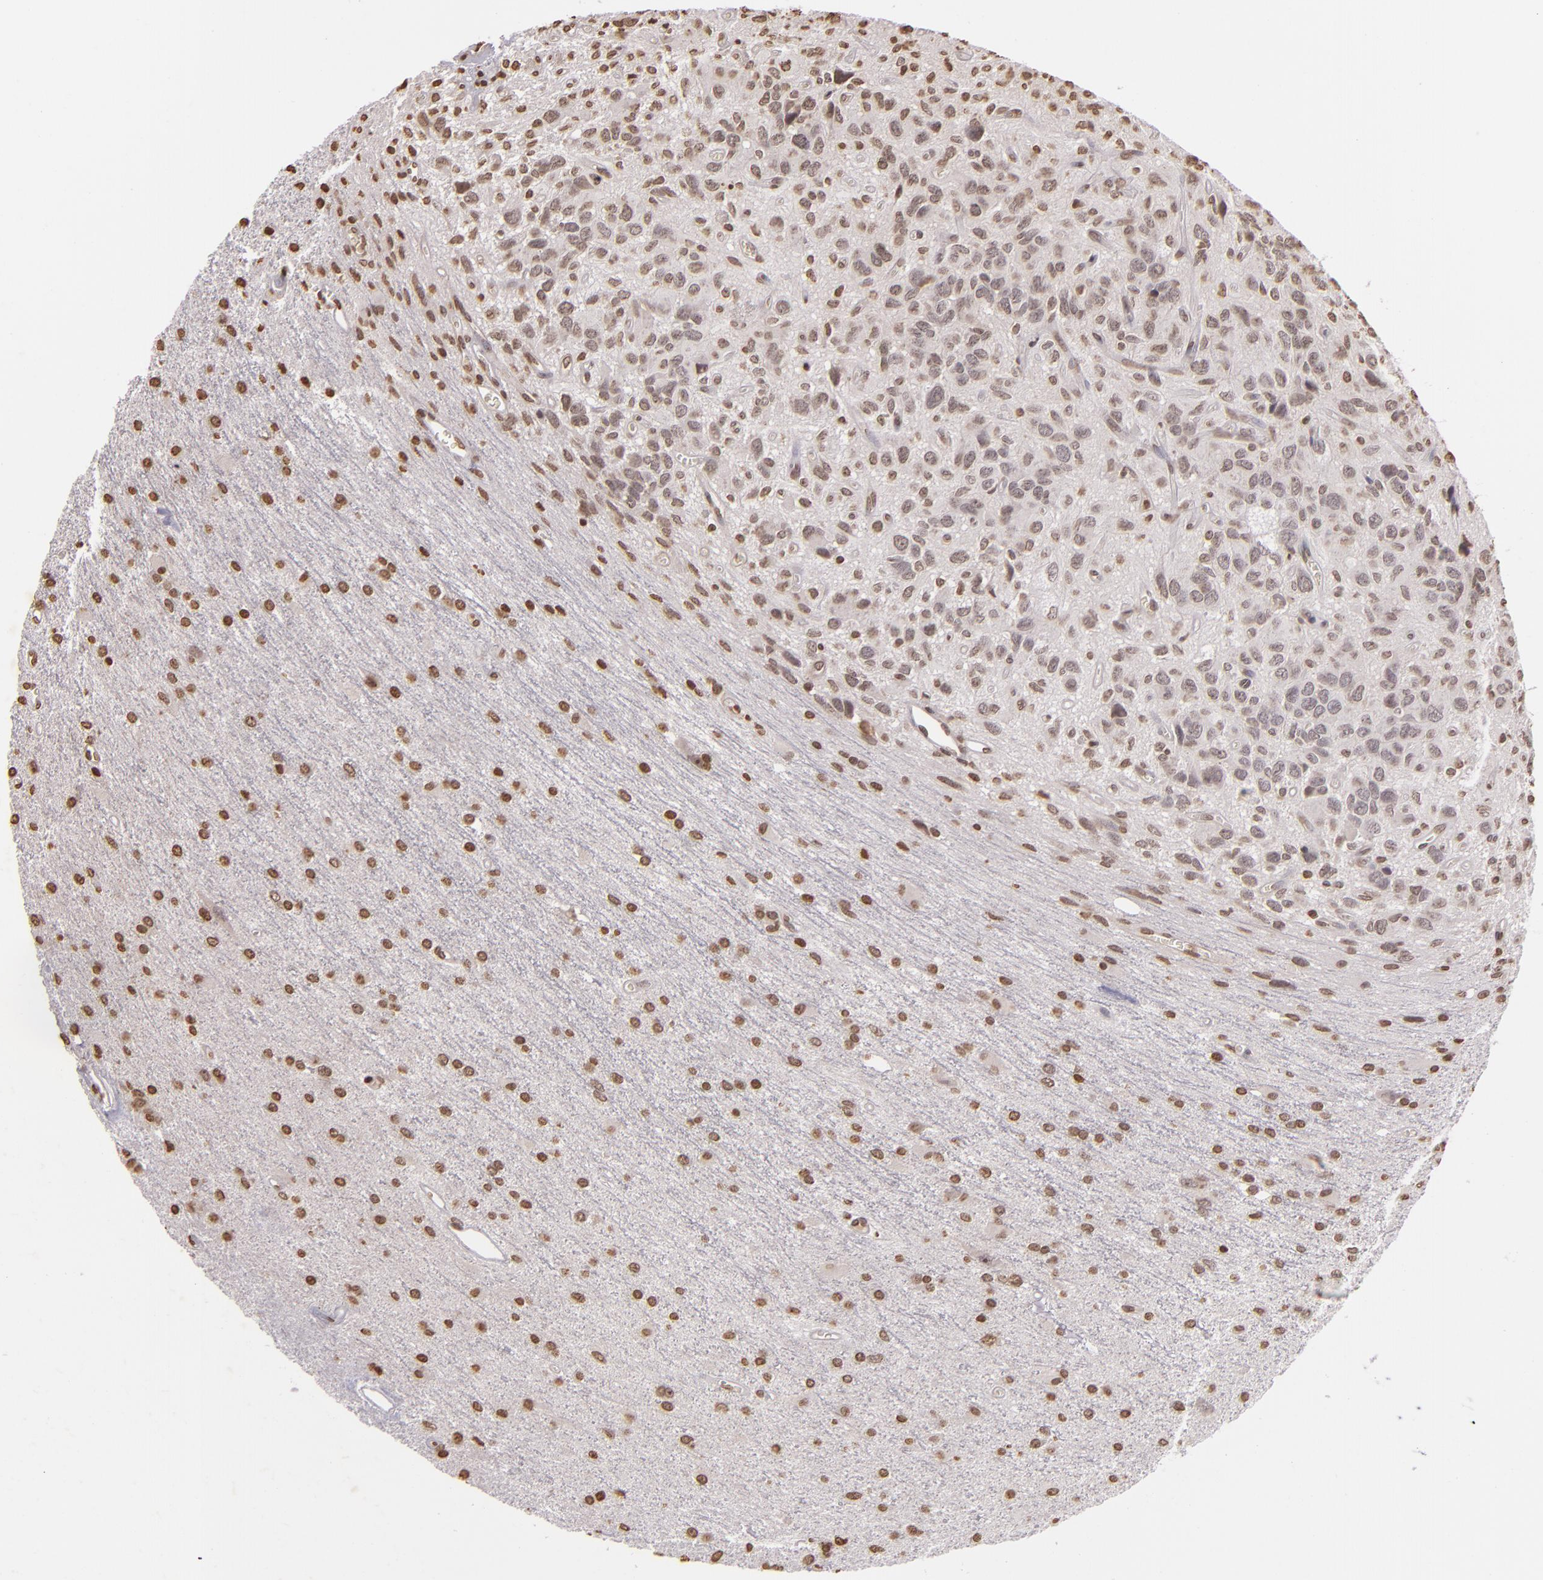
{"staining": {"intensity": "weak", "quantity": "25%-75%", "location": "nuclear"}, "tissue": "glioma", "cell_type": "Tumor cells", "image_type": "cancer", "snomed": [{"axis": "morphology", "description": "Glioma, malignant, Low grade"}, {"axis": "topography", "description": "Brain"}], "caption": "Protein expression analysis of human low-grade glioma (malignant) reveals weak nuclear expression in about 25%-75% of tumor cells. The staining is performed using DAB brown chromogen to label protein expression. The nuclei are counter-stained blue using hematoxylin.", "gene": "THRB", "patient": {"sex": "female", "age": 15}}